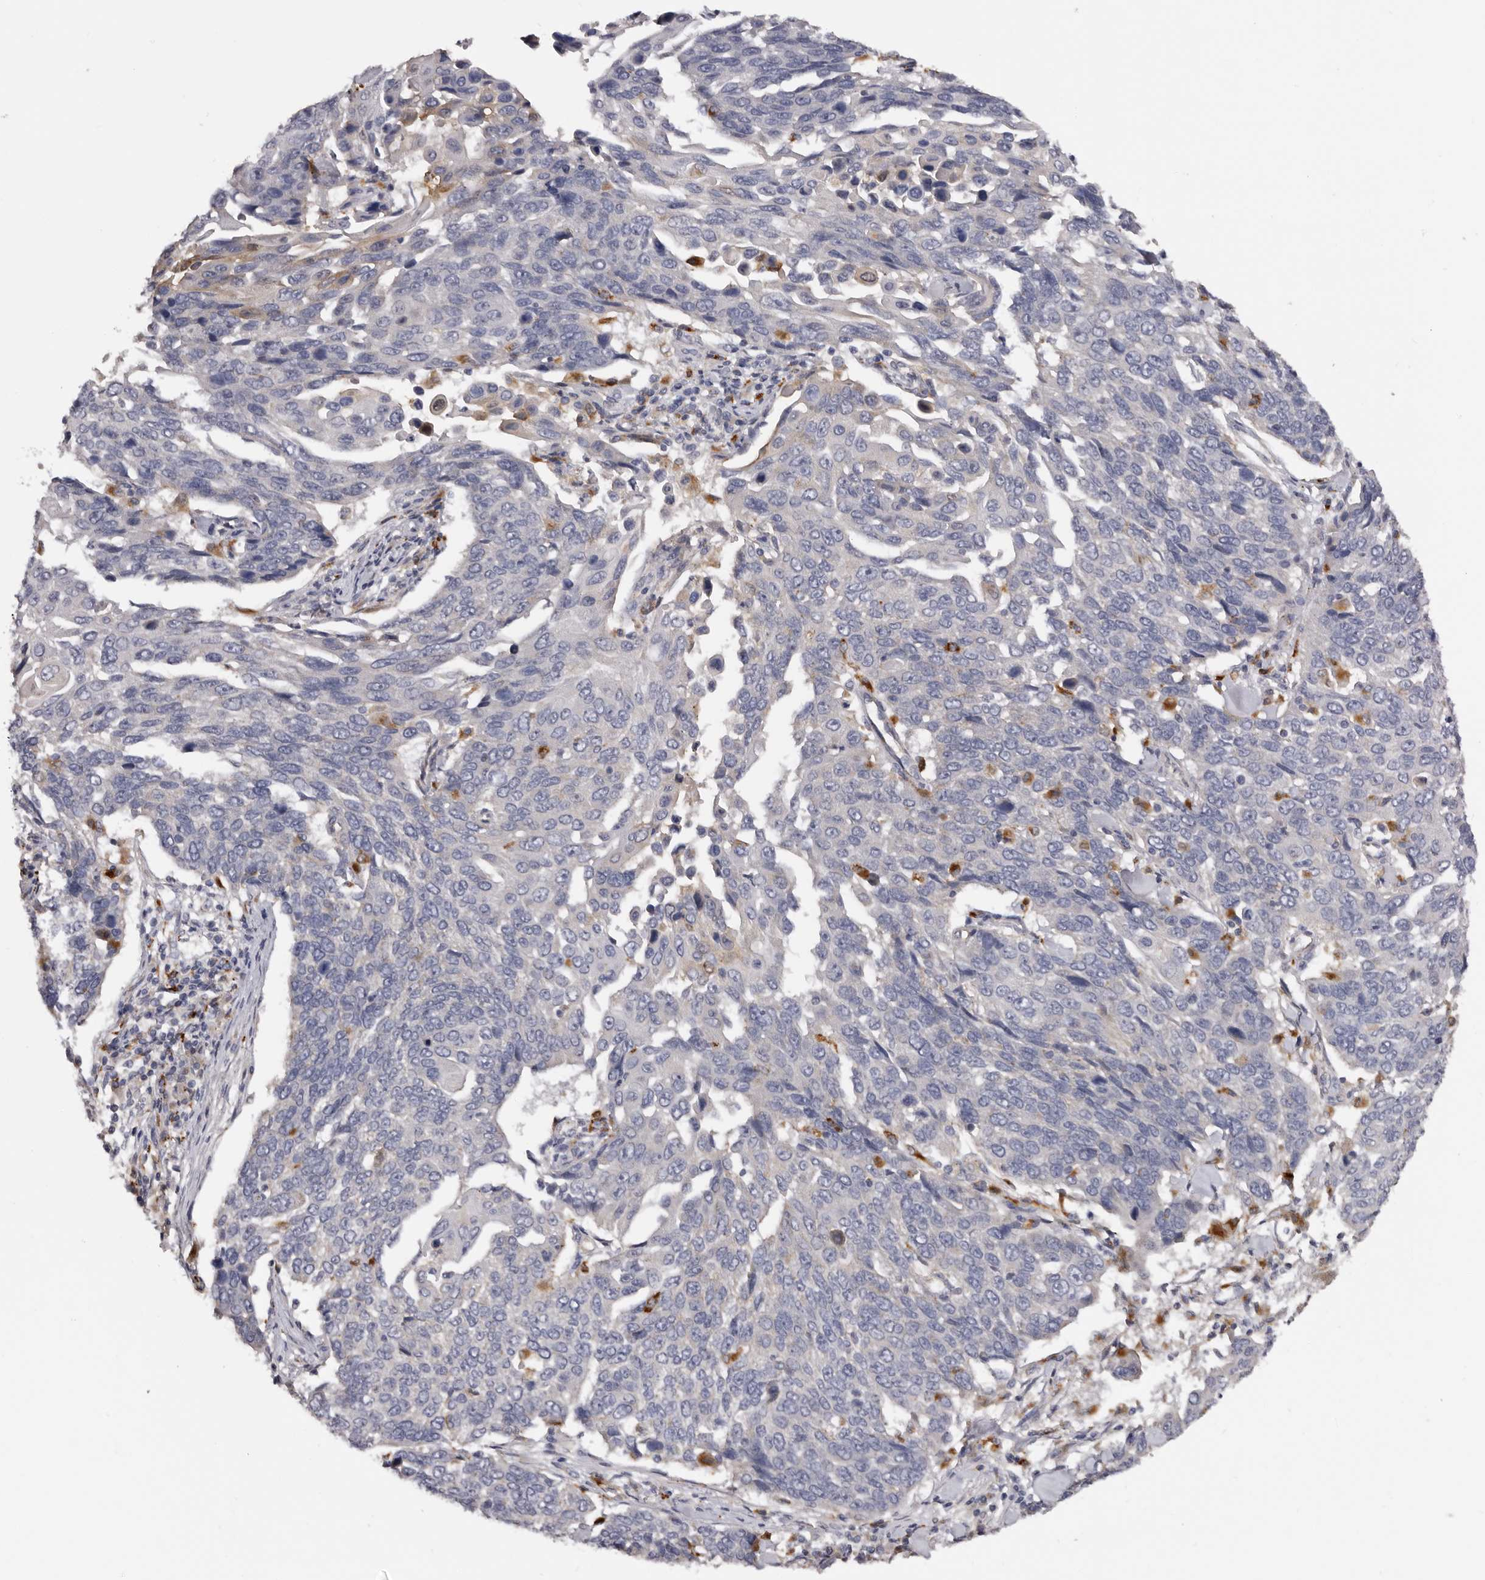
{"staining": {"intensity": "negative", "quantity": "none", "location": "none"}, "tissue": "lung cancer", "cell_type": "Tumor cells", "image_type": "cancer", "snomed": [{"axis": "morphology", "description": "Squamous cell carcinoma, NOS"}, {"axis": "topography", "description": "Lung"}], "caption": "Tumor cells show no significant positivity in lung cancer.", "gene": "DAP", "patient": {"sex": "male", "age": 66}}